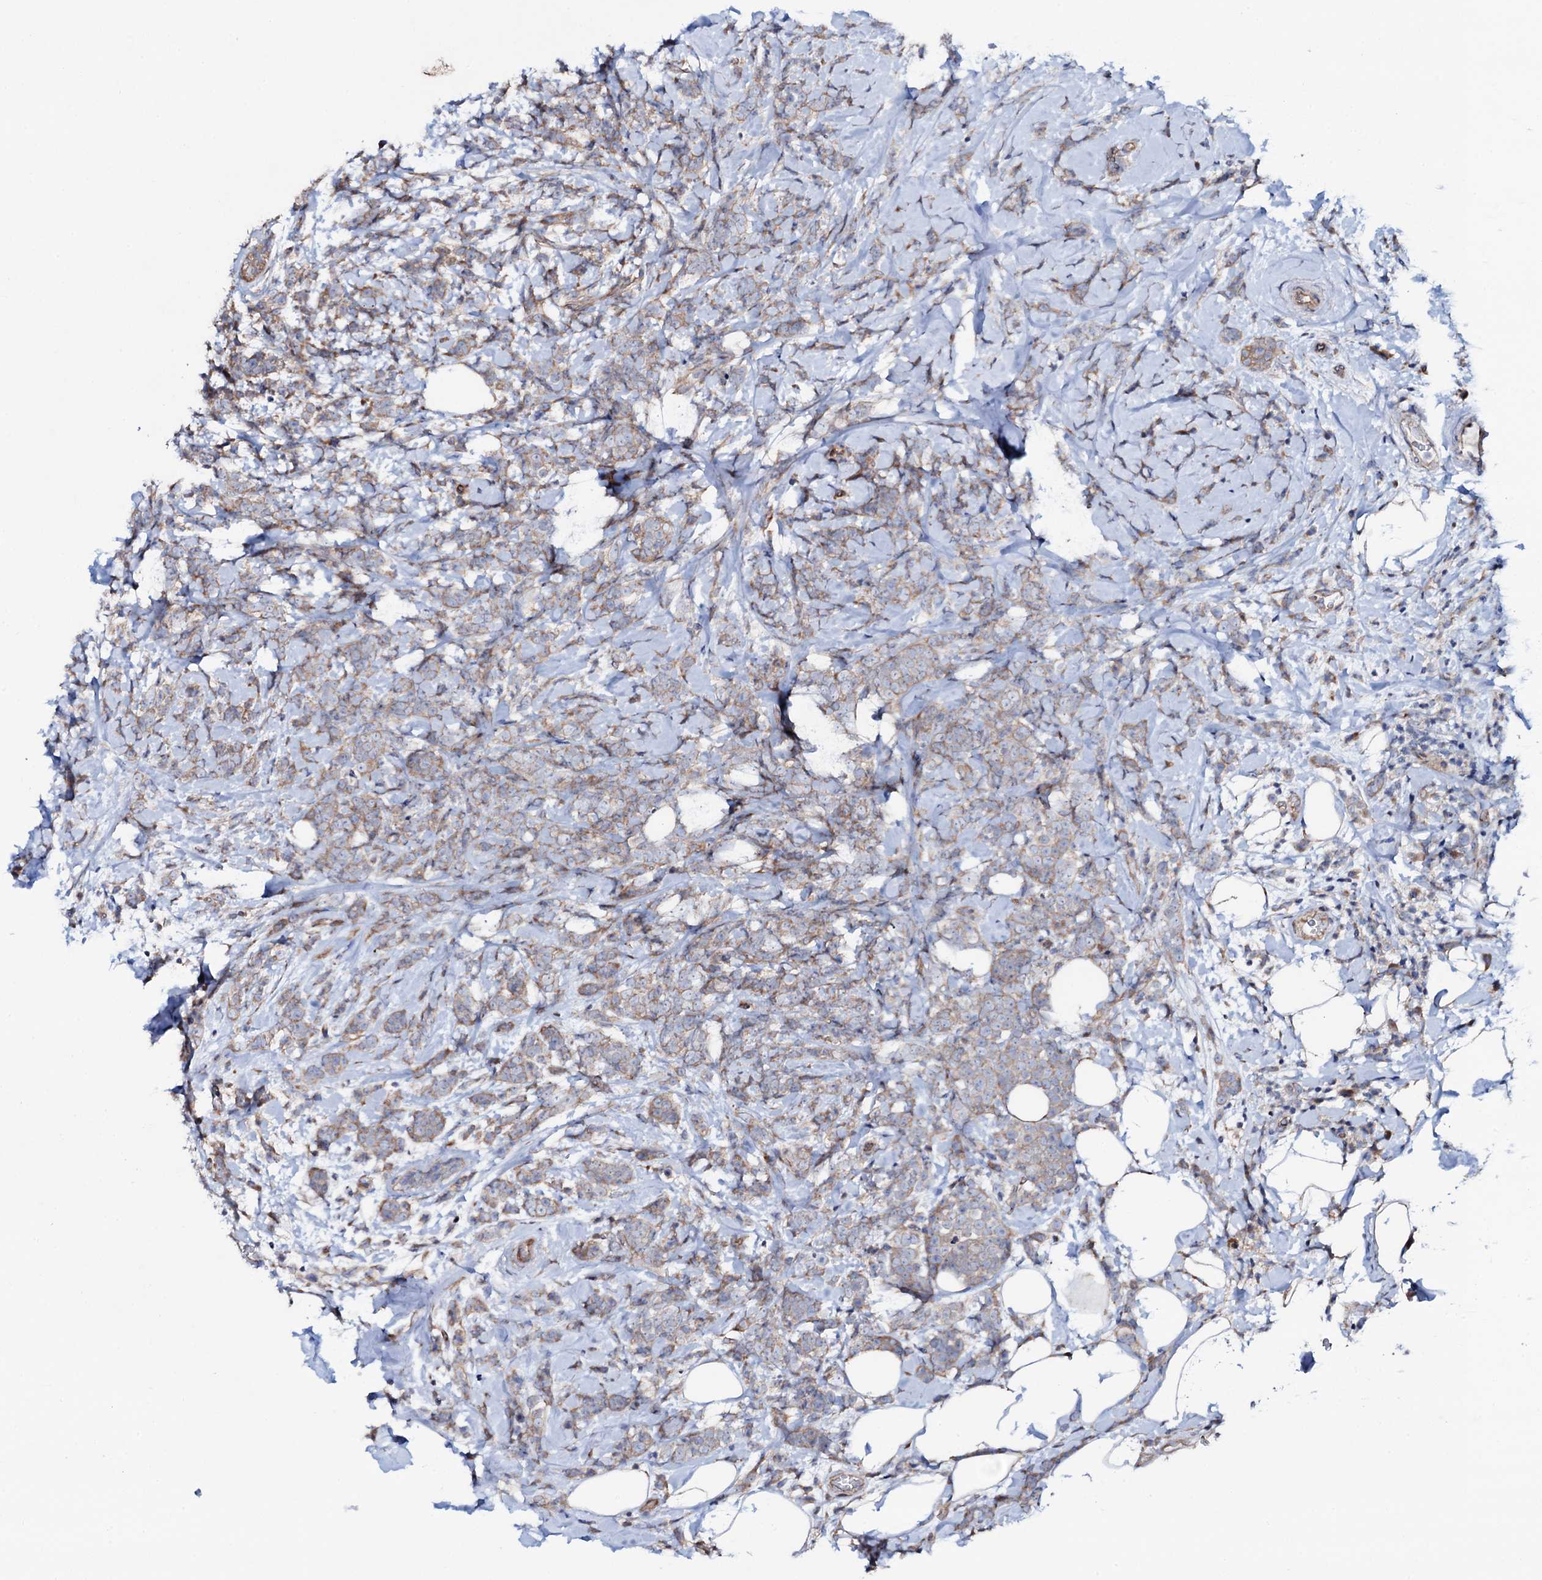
{"staining": {"intensity": "weak", "quantity": "25%-75%", "location": "cytoplasmic/membranous"}, "tissue": "breast cancer", "cell_type": "Tumor cells", "image_type": "cancer", "snomed": [{"axis": "morphology", "description": "Lobular carcinoma"}, {"axis": "topography", "description": "Breast"}], "caption": "Protein expression analysis of breast cancer (lobular carcinoma) shows weak cytoplasmic/membranous staining in about 25%-75% of tumor cells. The staining was performed using DAB (3,3'-diaminobenzidine), with brown indicating positive protein expression. Nuclei are stained blue with hematoxylin.", "gene": "STARD13", "patient": {"sex": "female", "age": 58}}